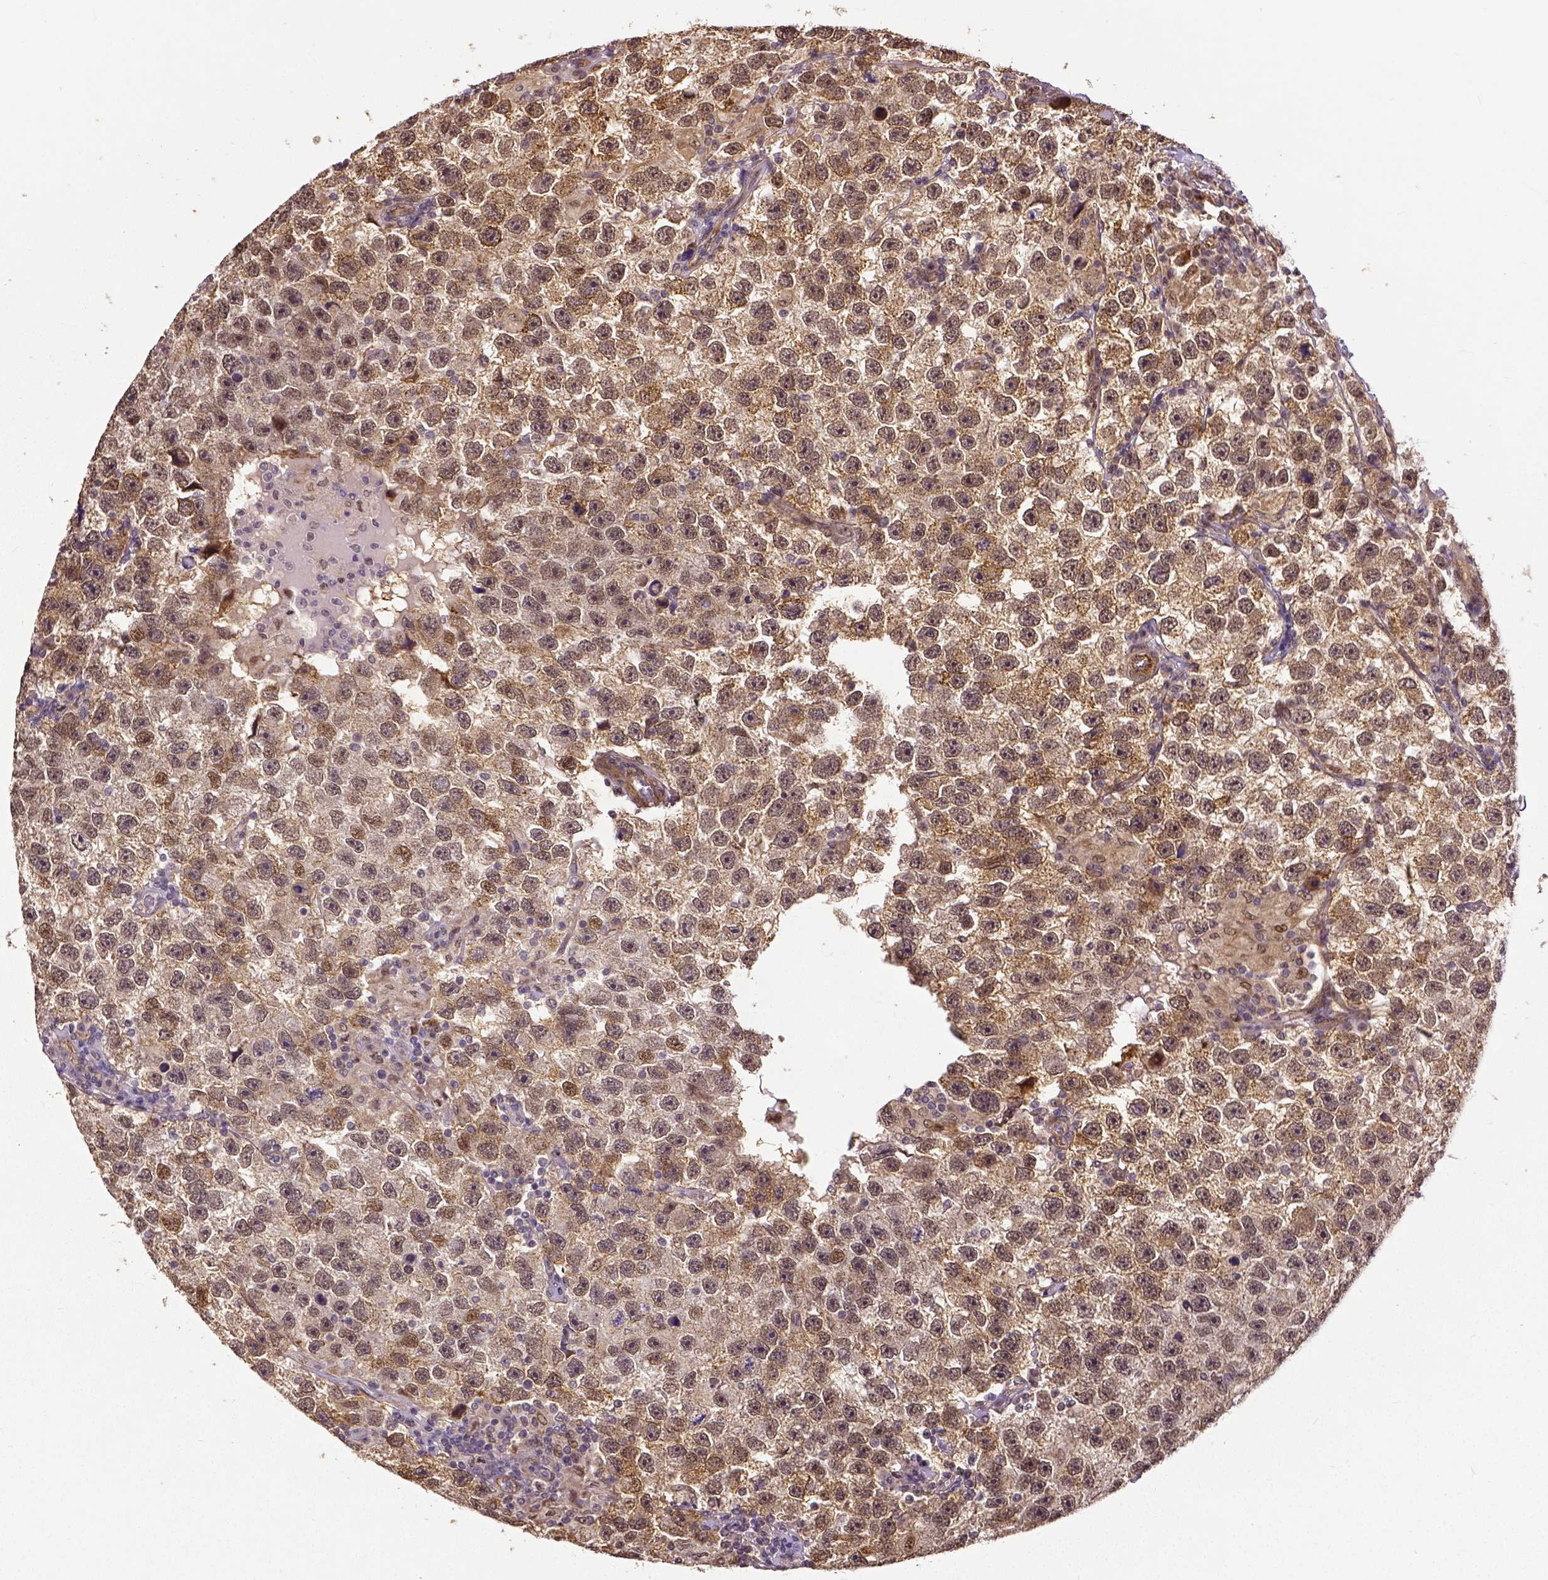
{"staining": {"intensity": "moderate", "quantity": ">75%", "location": "cytoplasmic/membranous"}, "tissue": "testis cancer", "cell_type": "Tumor cells", "image_type": "cancer", "snomed": [{"axis": "morphology", "description": "Seminoma, NOS"}, {"axis": "topography", "description": "Testis"}], "caption": "A high-resolution image shows IHC staining of testis seminoma, which exhibits moderate cytoplasmic/membranous staining in approximately >75% of tumor cells.", "gene": "DICER1", "patient": {"sex": "male", "age": 26}}